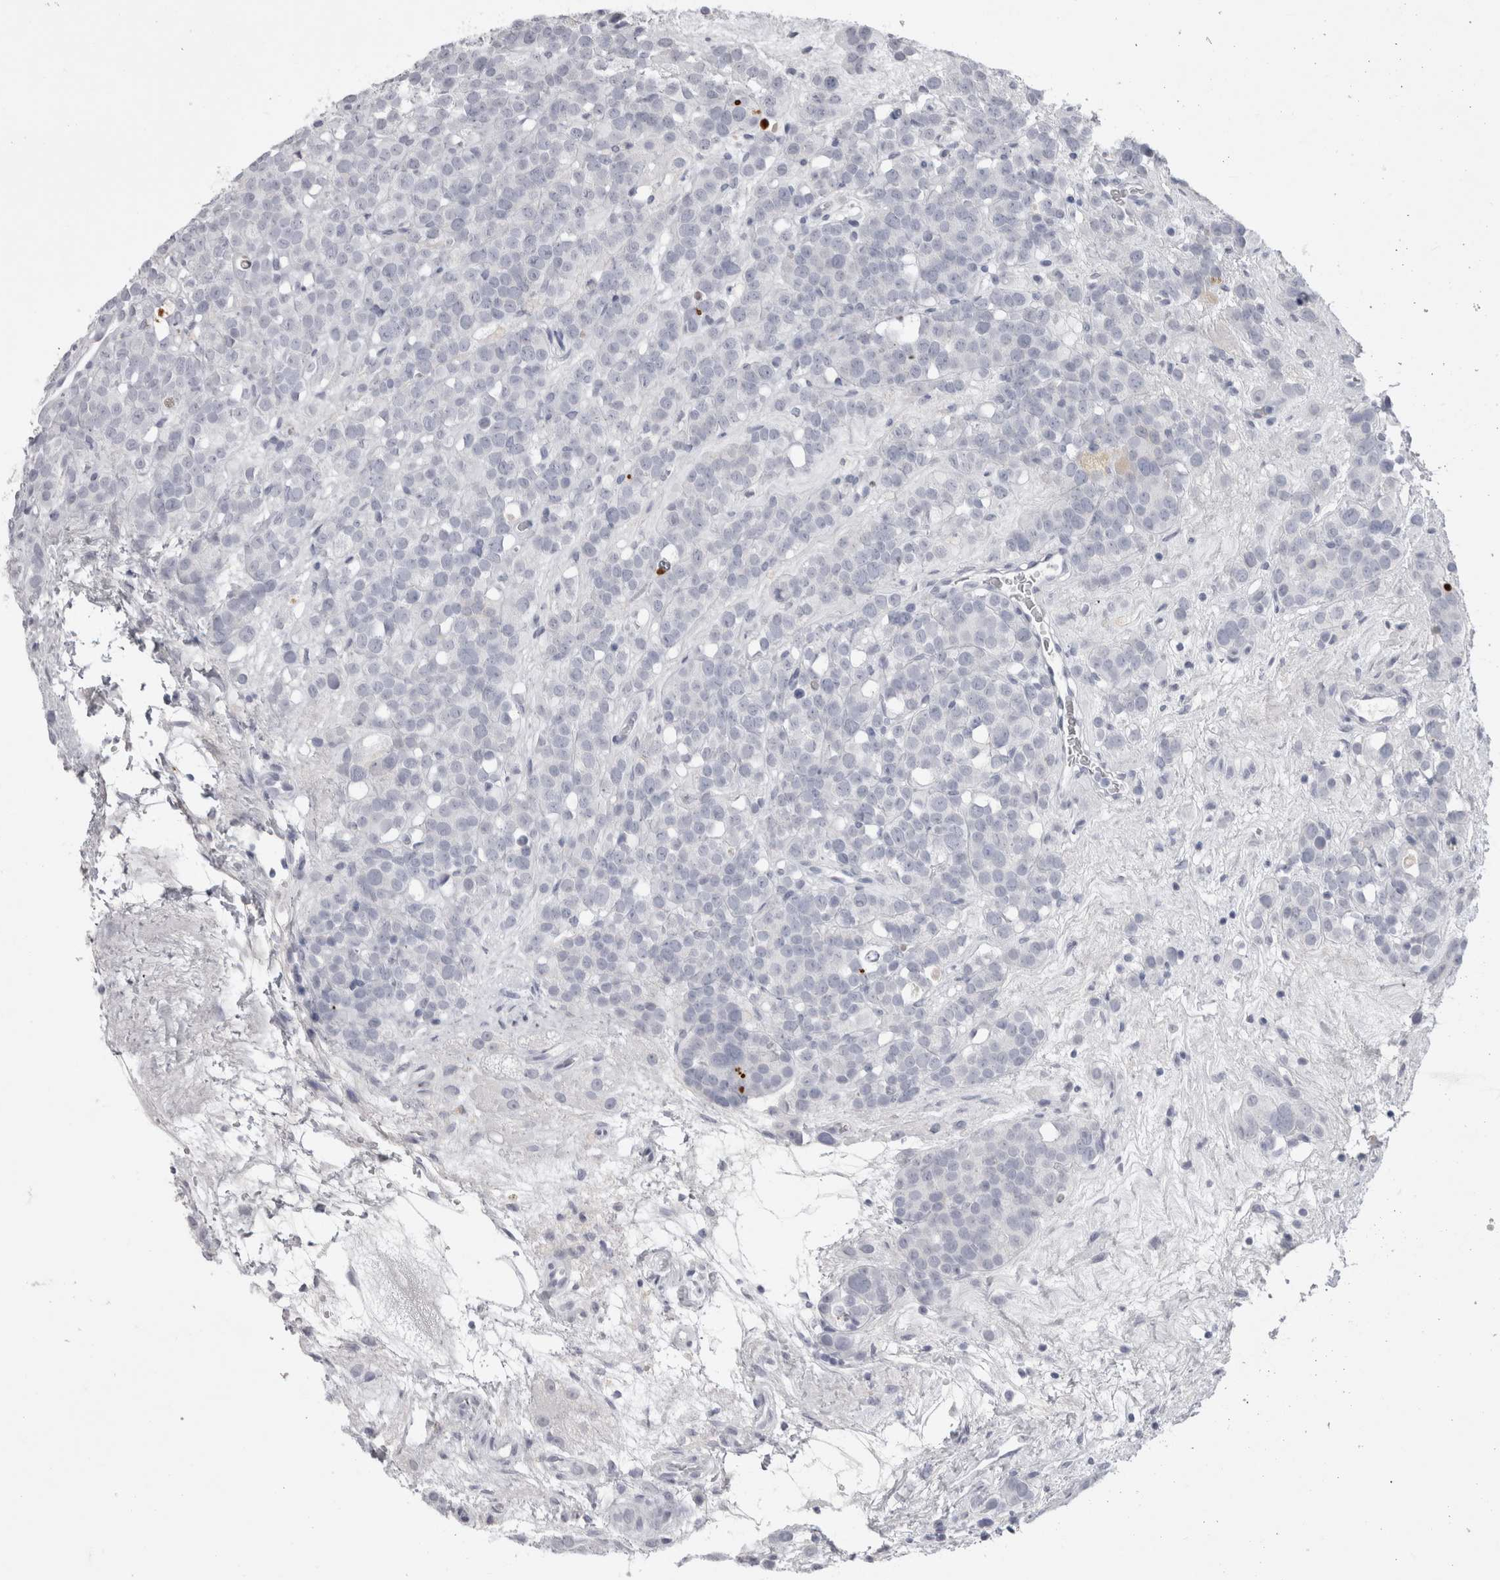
{"staining": {"intensity": "negative", "quantity": "none", "location": "none"}, "tissue": "testis cancer", "cell_type": "Tumor cells", "image_type": "cancer", "snomed": [{"axis": "morphology", "description": "Seminoma, NOS"}, {"axis": "topography", "description": "Testis"}], "caption": "IHC histopathology image of neoplastic tissue: human testis cancer (seminoma) stained with DAB (3,3'-diaminobenzidine) demonstrates no significant protein staining in tumor cells.", "gene": "ADAM2", "patient": {"sex": "male", "age": 71}}